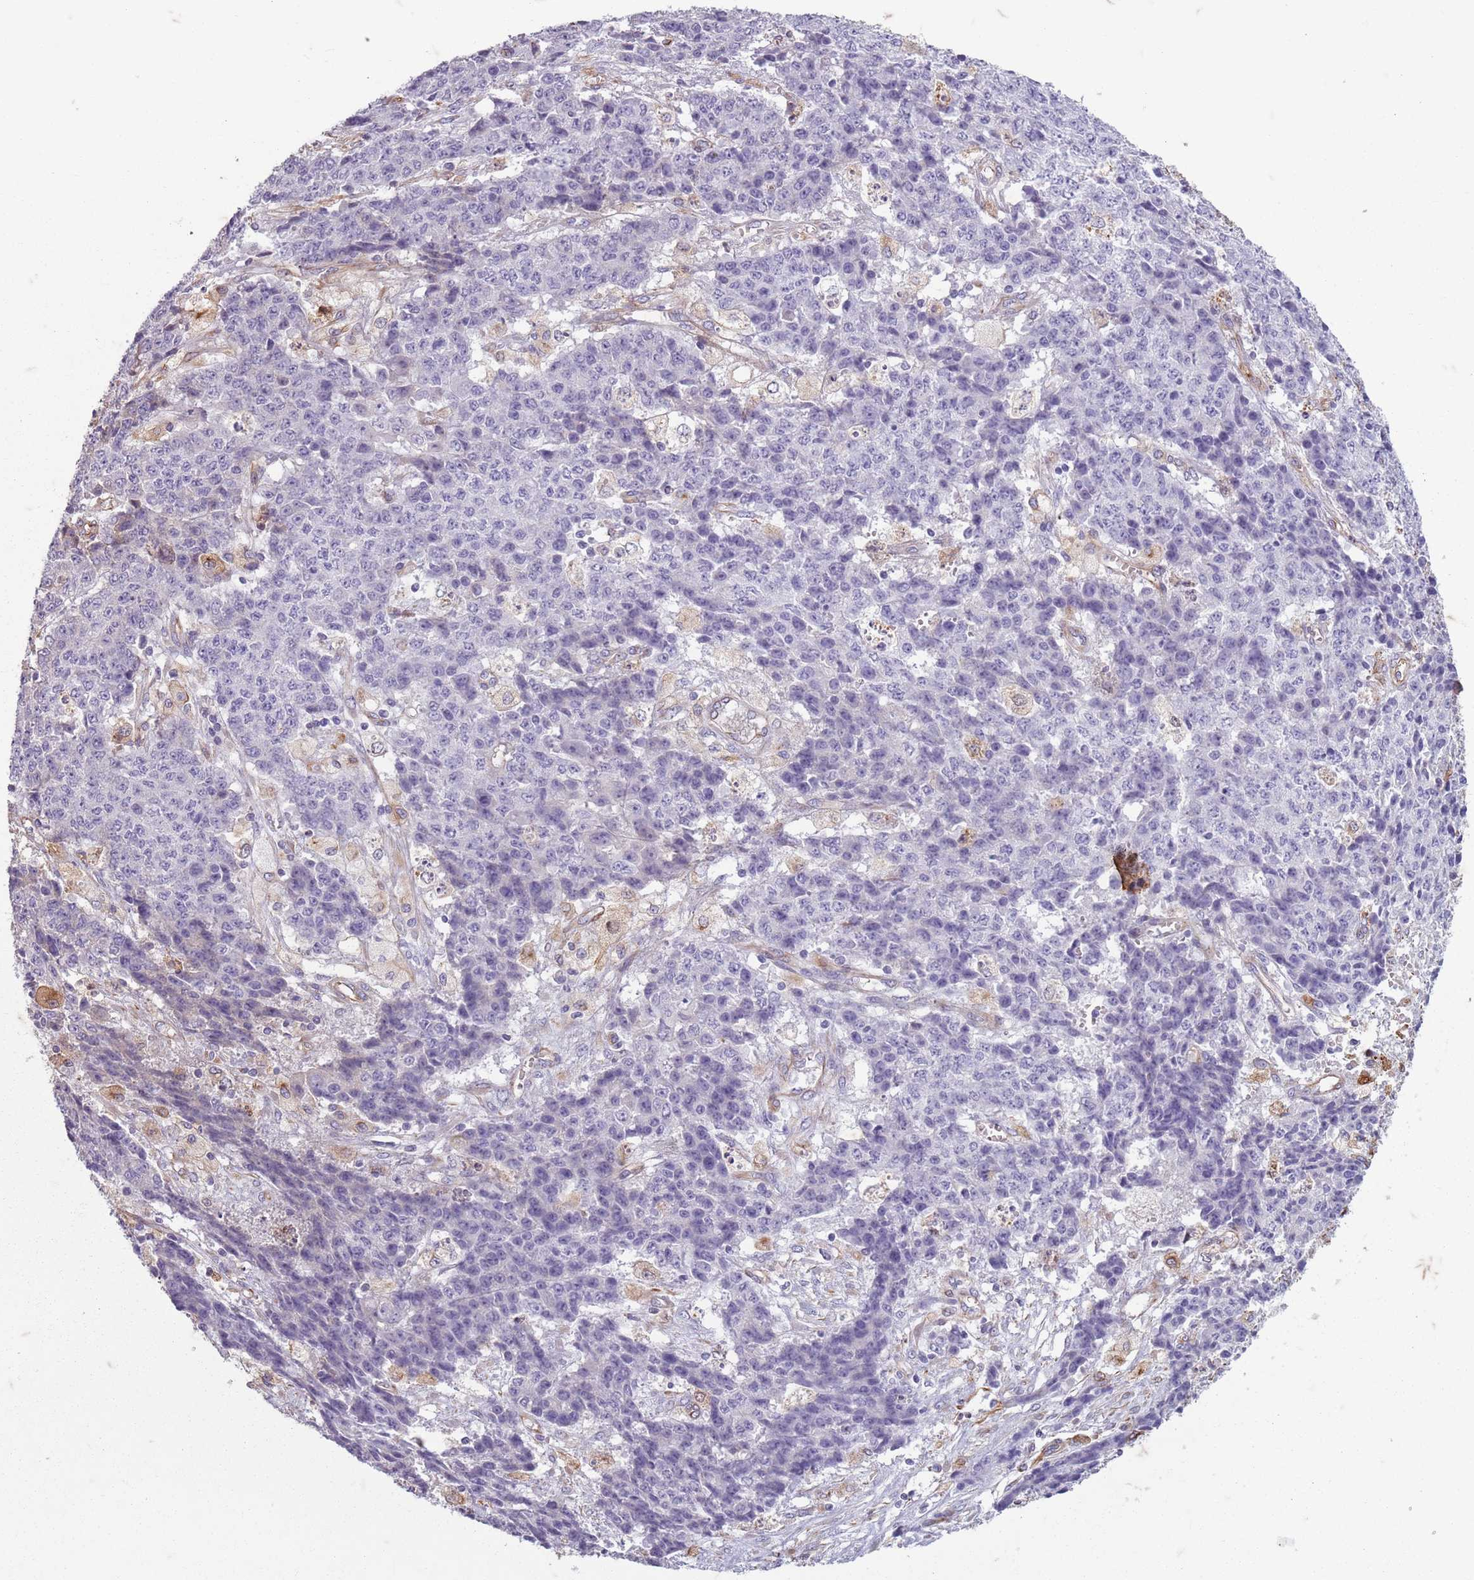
{"staining": {"intensity": "negative", "quantity": "none", "location": "none"}, "tissue": "ovarian cancer", "cell_type": "Tumor cells", "image_type": "cancer", "snomed": [{"axis": "morphology", "description": "Carcinoma, endometroid"}, {"axis": "topography", "description": "Ovary"}], "caption": "This is an IHC image of human endometroid carcinoma (ovarian). There is no staining in tumor cells.", "gene": "TAS2R38", "patient": {"sex": "female", "age": 42}}